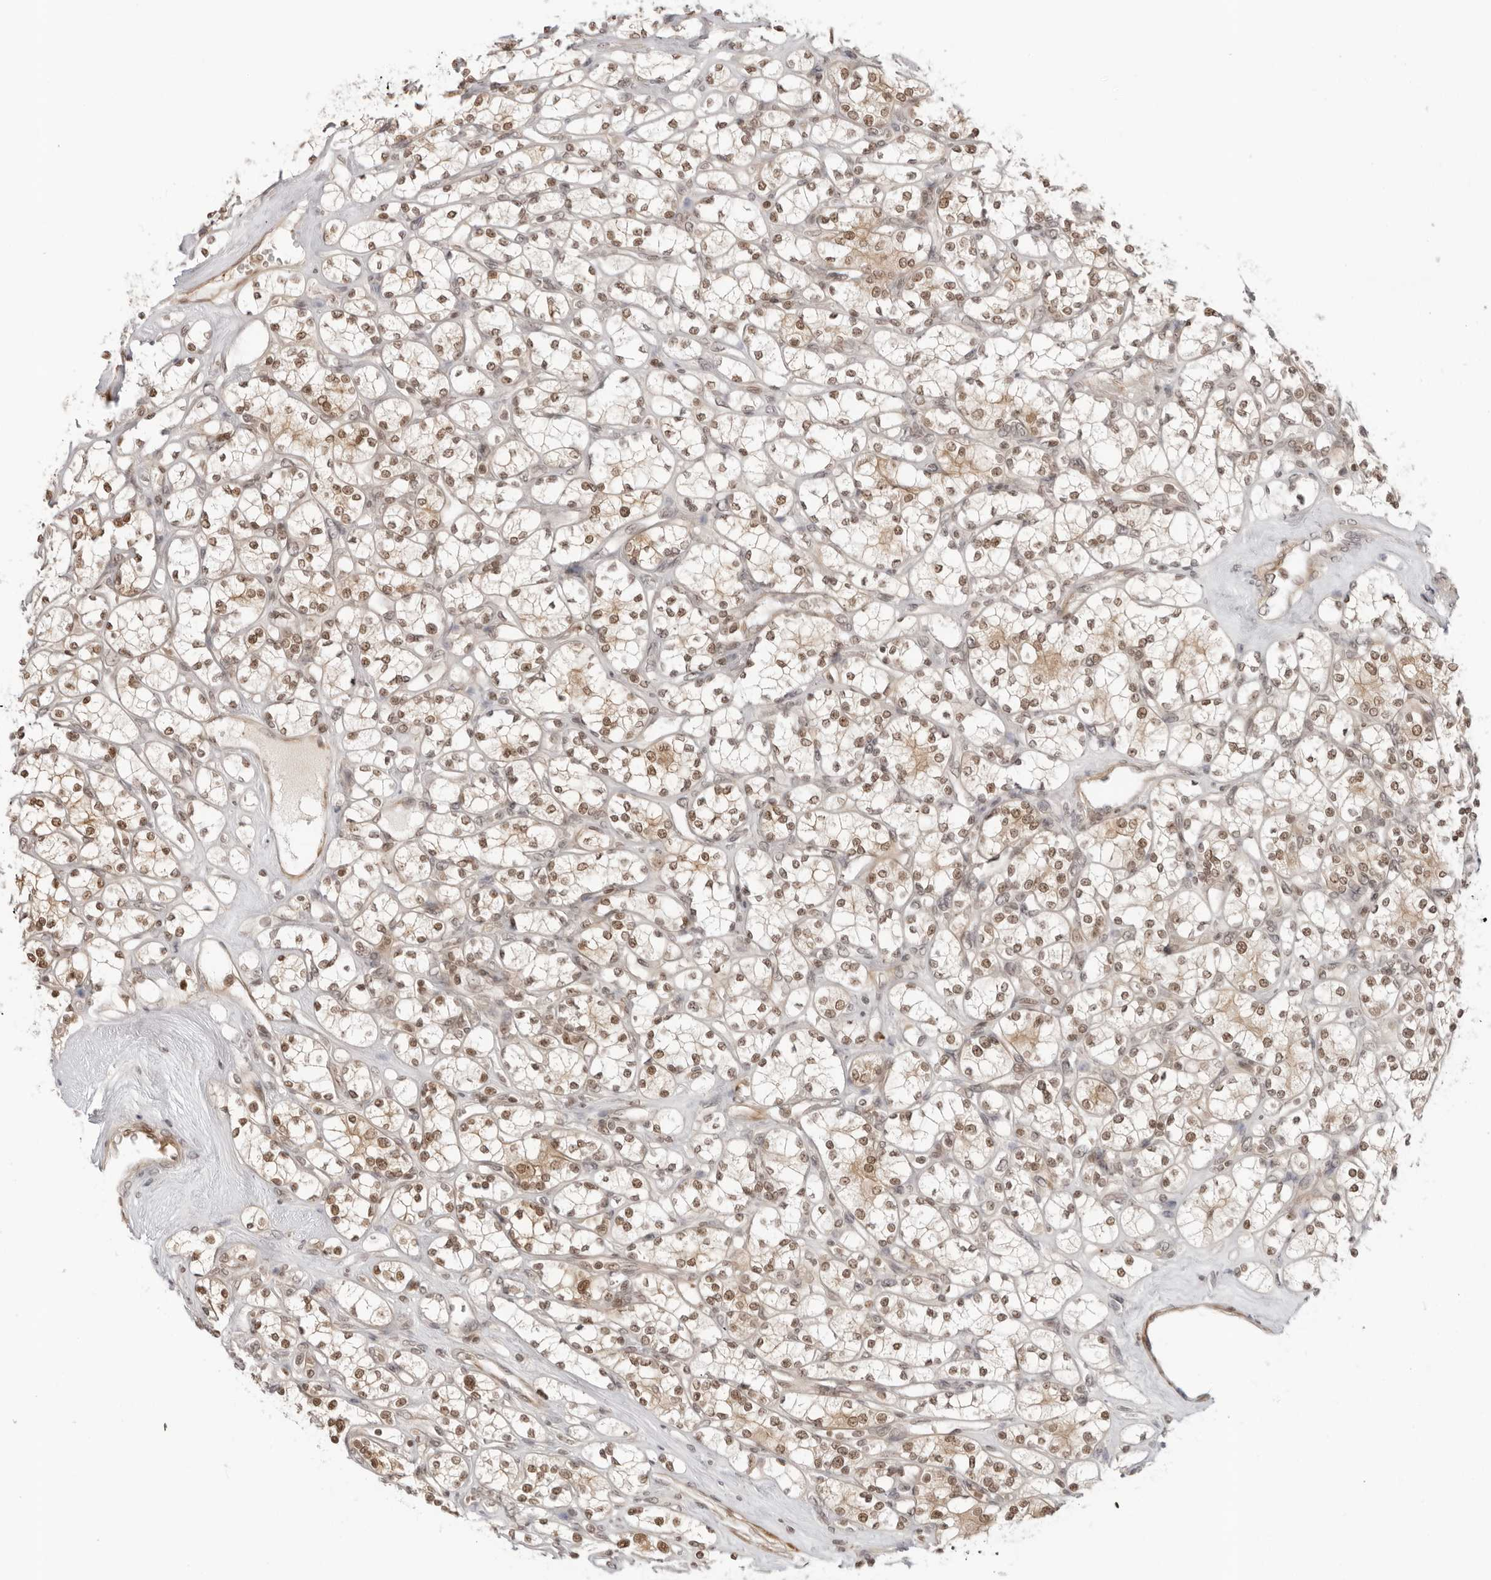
{"staining": {"intensity": "weak", "quantity": "25%-75%", "location": "nuclear"}, "tissue": "renal cancer", "cell_type": "Tumor cells", "image_type": "cancer", "snomed": [{"axis": "morphology", "description": "Adenocarcinoma, NOS"}, {"axis": "topography", "description": "Kidney"}], "caption": "Tumor cells demonstrate weak nuclear positivity in about 25%-75% of cells in renal adenocarcinoma. The protein is stained brown, and the nuclei are stained in blue (DAB IHC with brightfield microscopy, high magnification).", "gene": "RNF146", "patient": {"sex": "male", "age": 77}}